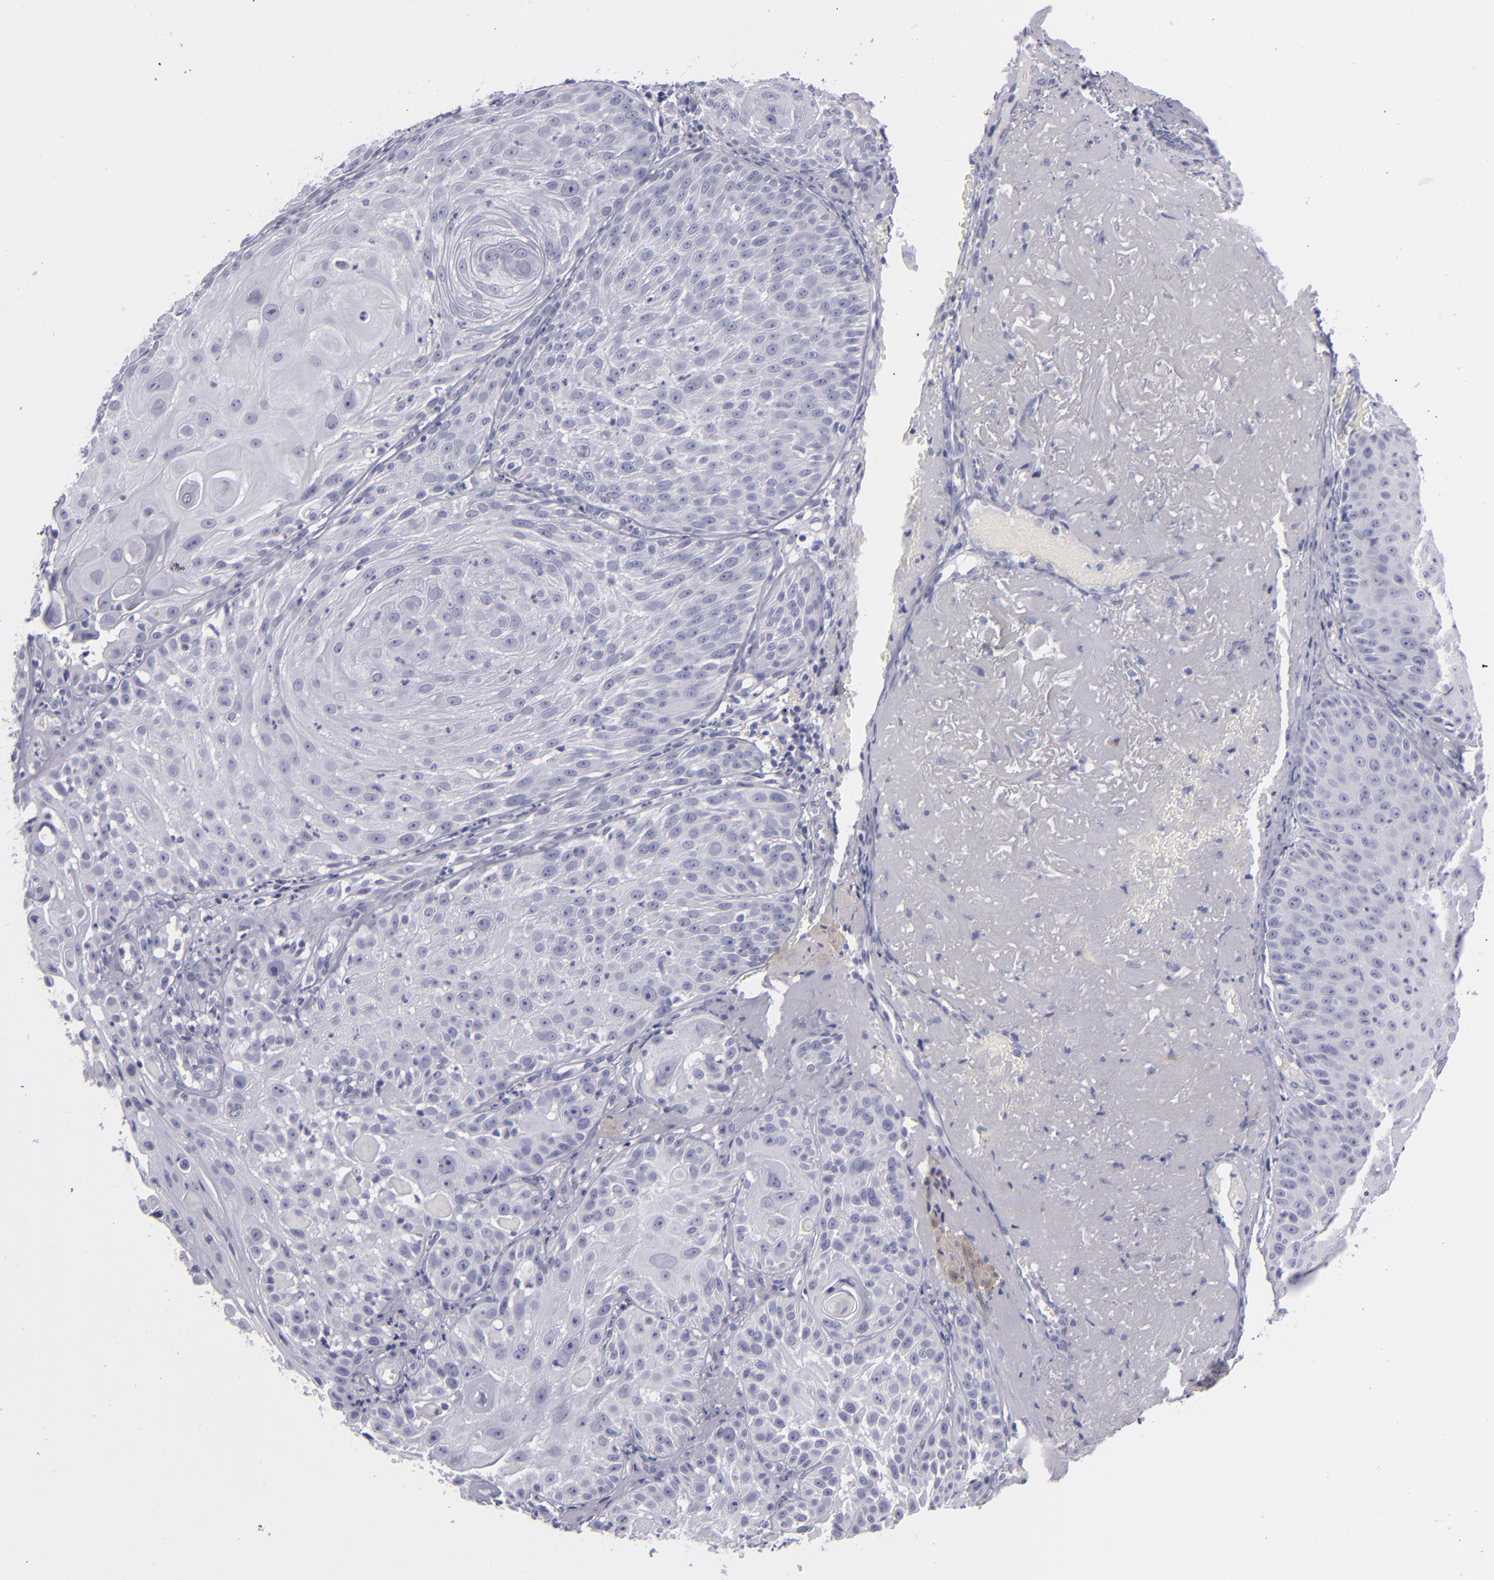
{"staining": {"intensity": "negative", "quantity": "none", "location": "none"}, "tissue": "skin cancer", "cell_type": "Tumor cells", "image_type": "cancer", "snomed": [{"axis": "morphology", "description": "Squamous cell carcinoma, NOS"}, {"axis": "topography", "description": "Skin"}], "caption": "The IHC photomicrograph has no significant expression in tumor cells of skin squamous cell carcinoma tissue. (DAB IHC with hematoxylin counter stain).", "gene": "MYH11", "patient": {"sex": "female", "age": 89}}